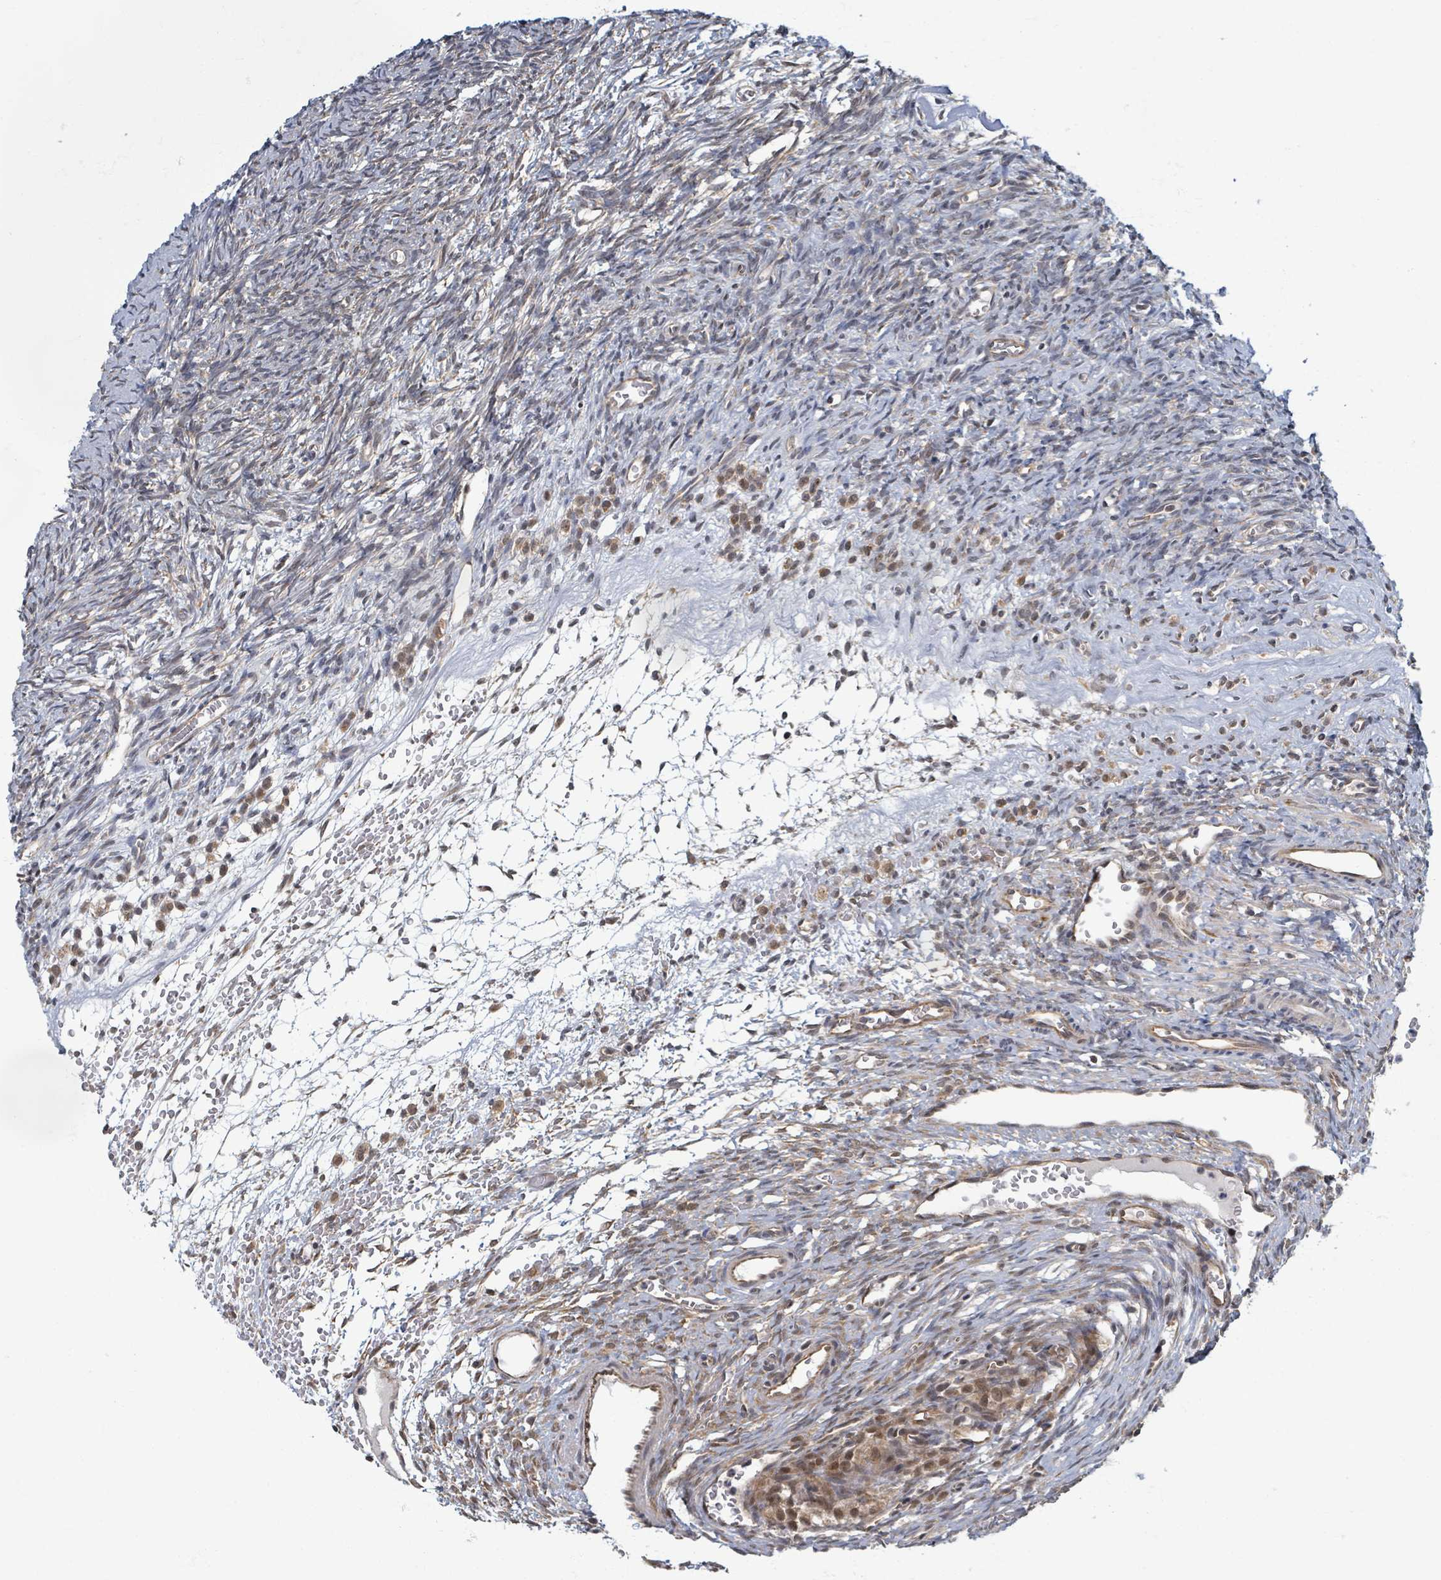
{"staining": {"intensity": "moderate", "quantity": "25%-75%", "location": "cytoplasmic/membranous"}, "tissue": "ovary", "cell_type": "Ovarian stroma cells", "image_type": "normal", "snomed": [{"axis": "morphology", "description": "Normal tissue, NOS"}, {"axis": "topography", "description": "Ovary"}], "caption": "This micrograph demonstrates immunohistochemistry (IHC) staining of unremarkable ovary, with medium moderate cytoplasmic/membranous expression in about 25%-75% of ovarian stroma cells.", "gene": "INTS15", "patient": {"sex": "female", "age": 39}}